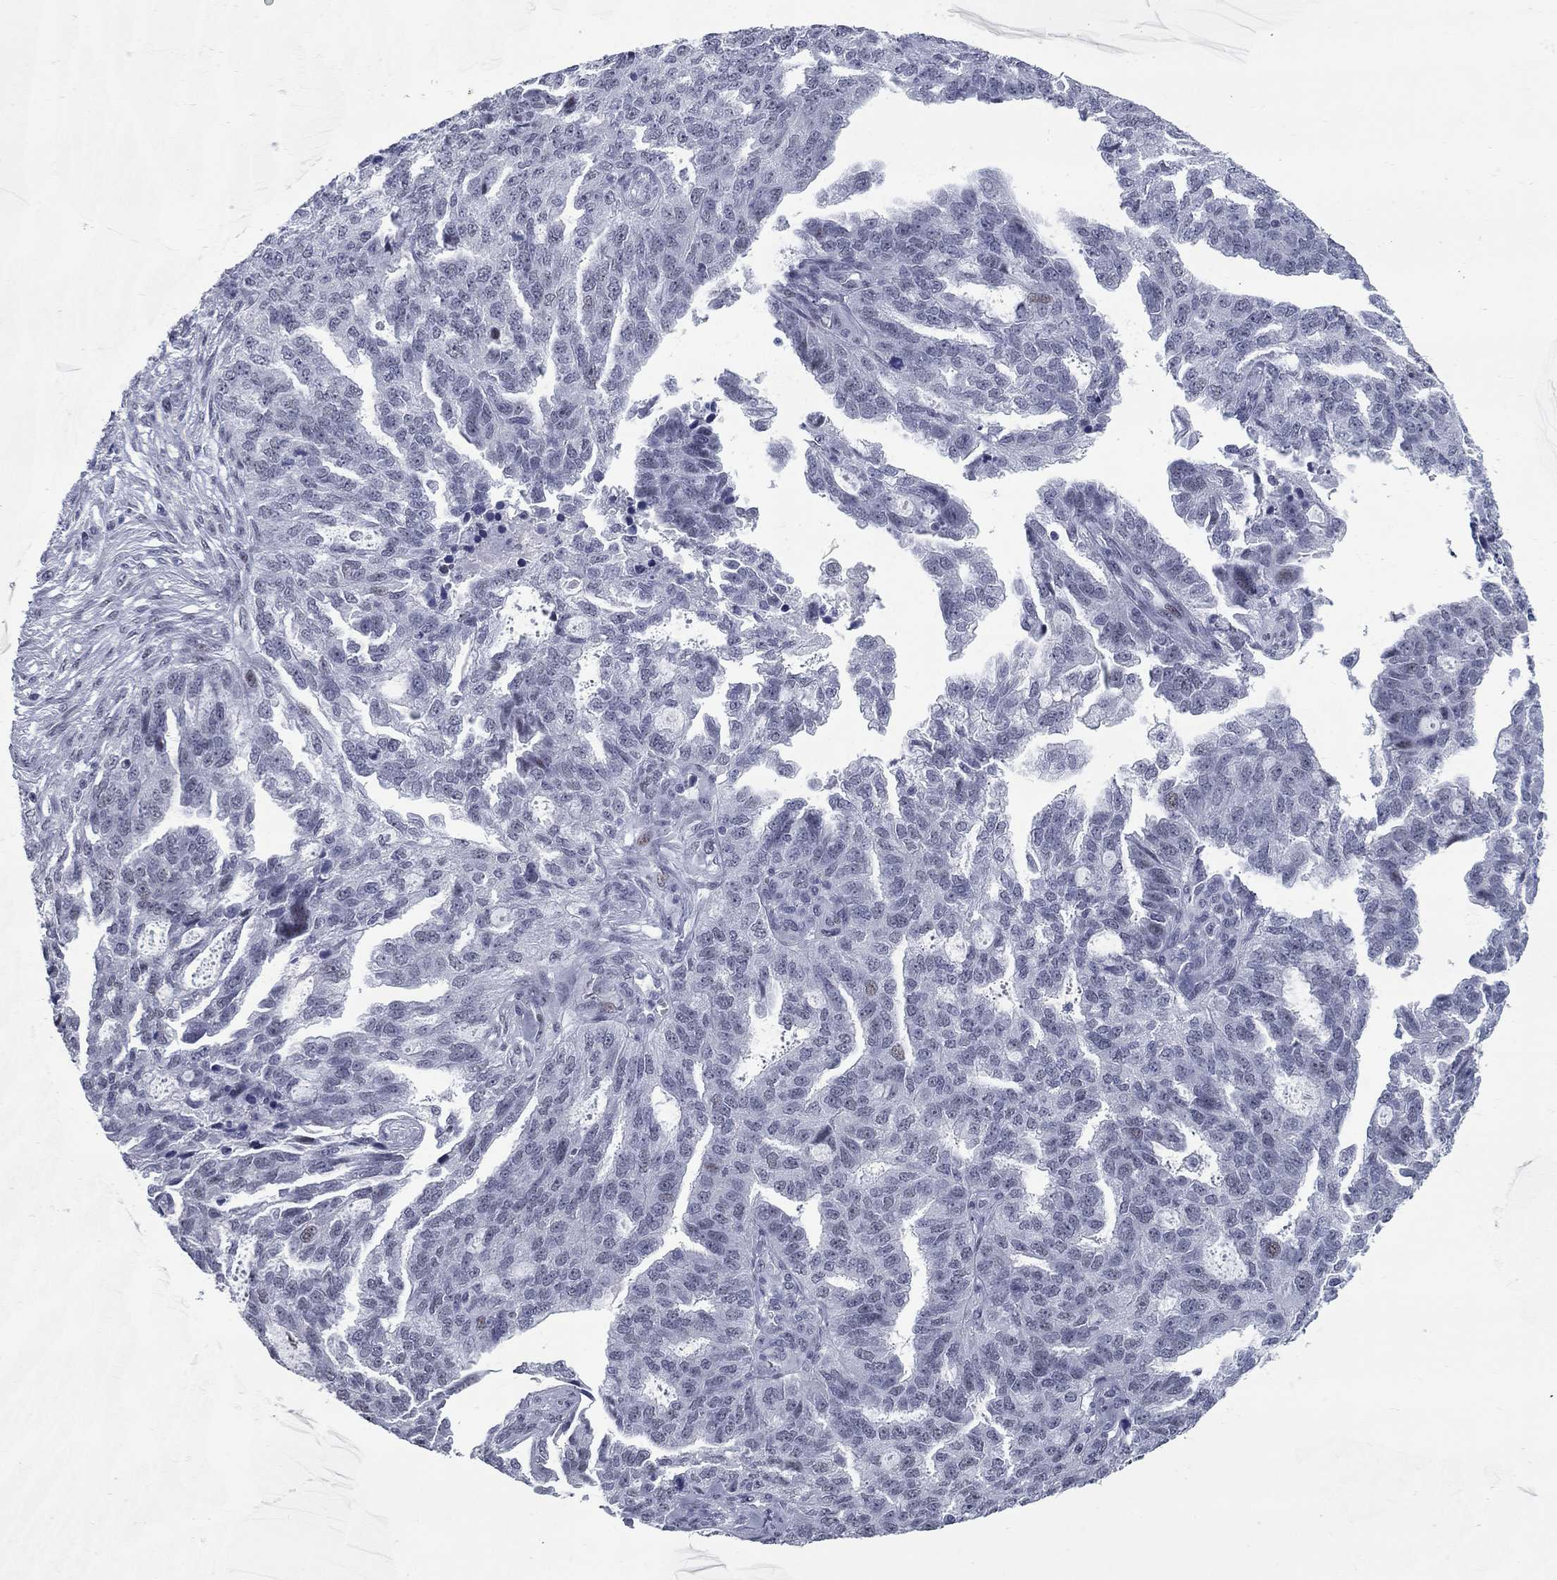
{"staining": {"intensity": "negative", "quantity": "none", "location": "none"}, "tissue": "ovarian cancer", "cell_type": "Tumor cells", "image_type": "cancer", "snomed": [{"axis": "morphology", "description": "Cystadenocarcinoma, serous, NOS"}, {"axis": "topography", "description": "Ovary"}], "caption": "This is a micrograph of immunohistochemistry (IHC) staining of ovarian cancer, which shows no positivity in tumor cells. The staining is performed using DAB (3,3'-diaminobenzidine) brown chromogen with nuclei counter-stained in using hematoxylin.", "gene": "ASF1B", "patient": {"sex": "female", "age": 51}}